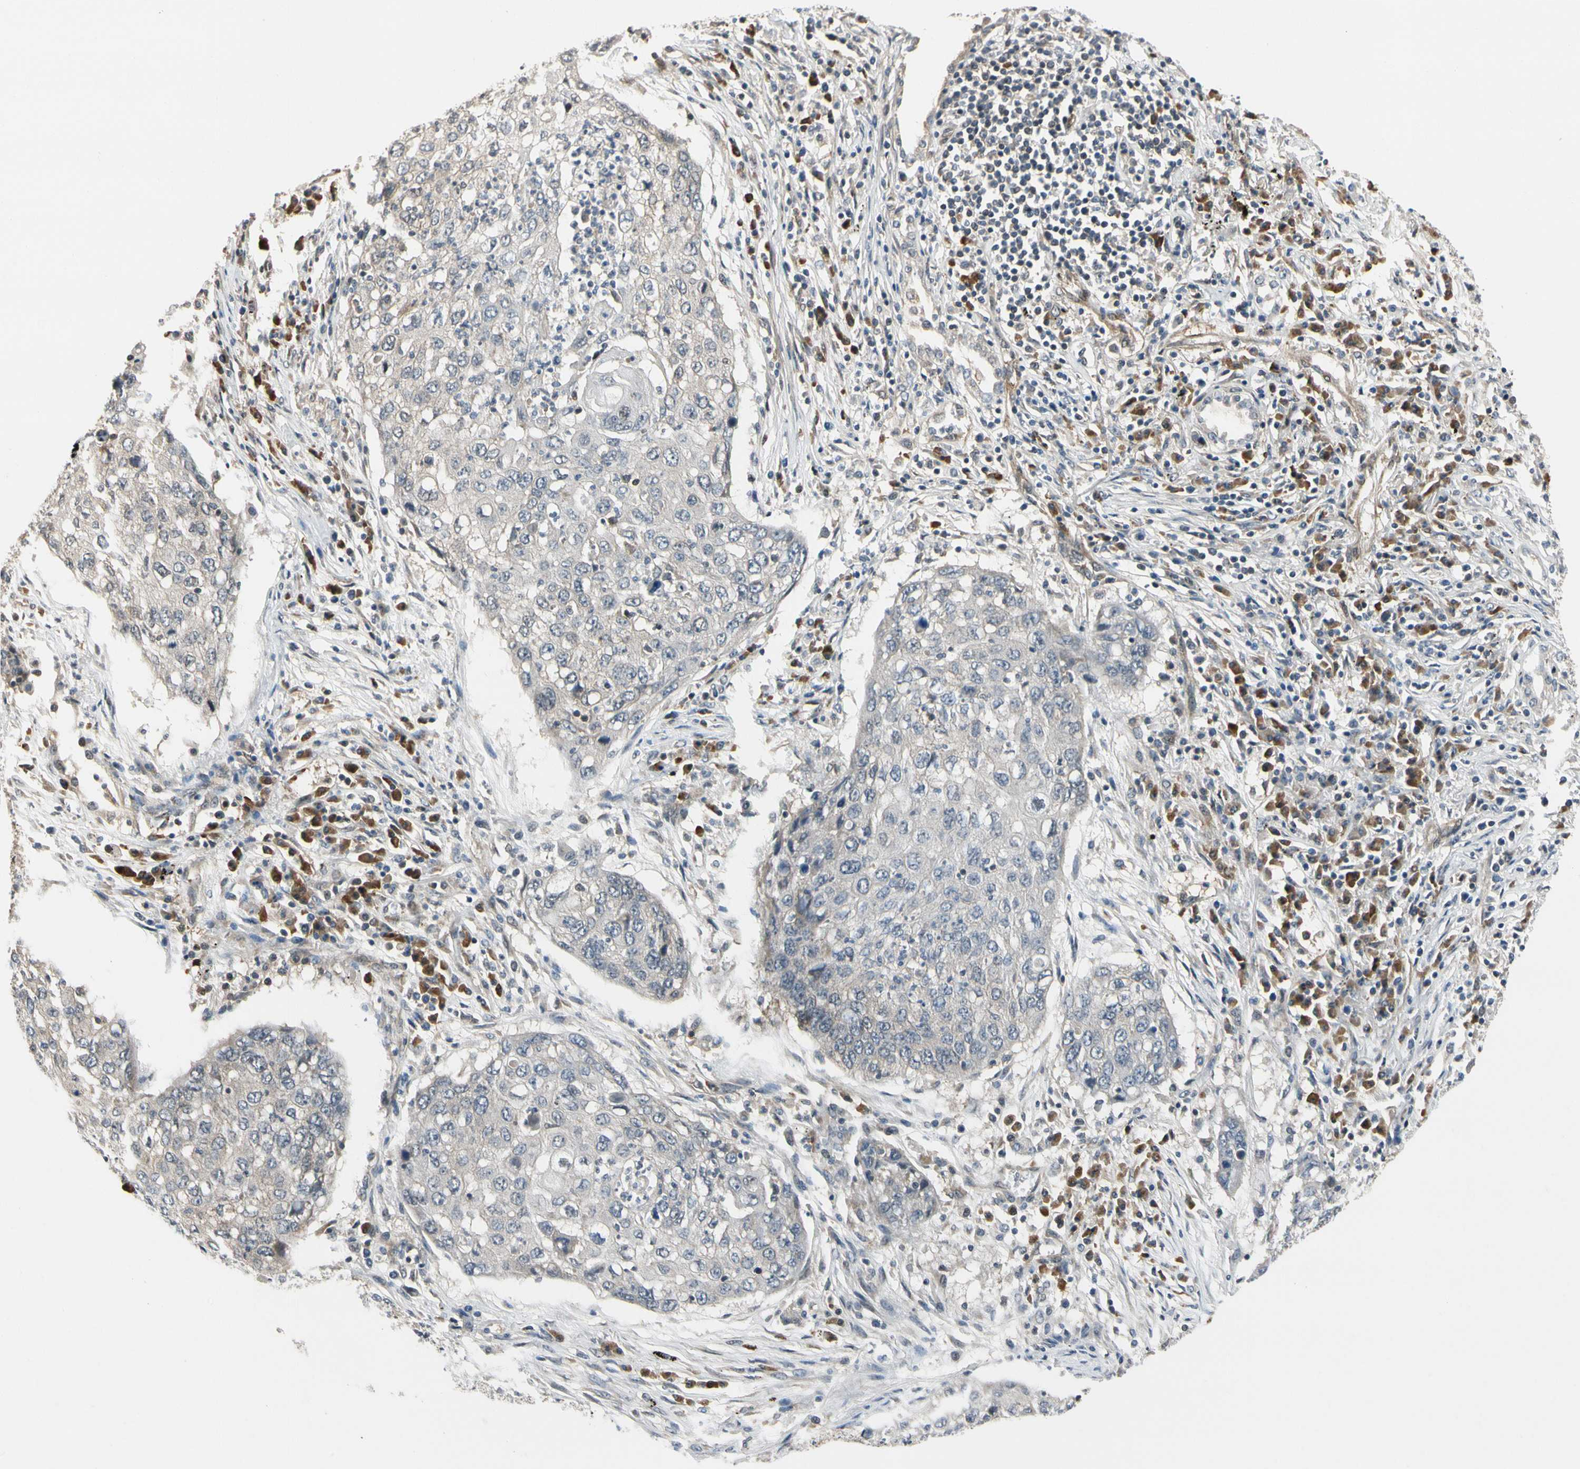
{"staining": {"intensity": "negative", "quantity": "none", "location": "none"}, "tissue": "lung cancer", "cell_type": "Tumor cells", "image_type": "cancer", "snomed": [{"axis": "morphology", "description": "Squamous cell carcinoma, NOS"}, {"axis": "topography", "description": "Lung"}], "caption": "High magnification brightfield microscopy of lung squamous cell carcinoma stained with DAB (brown) and counterstained with hematoxylin (blue): tumor cells show no significant staining. Brightfield microscopy of immunohistochemistry stained with DAB (3,3'-diaminobenzidine) (brown) and hematoxylin (blue), captured at high magnification.", "gene": "RASGRF1", "patient": {"sex": "female", "age": 63}}